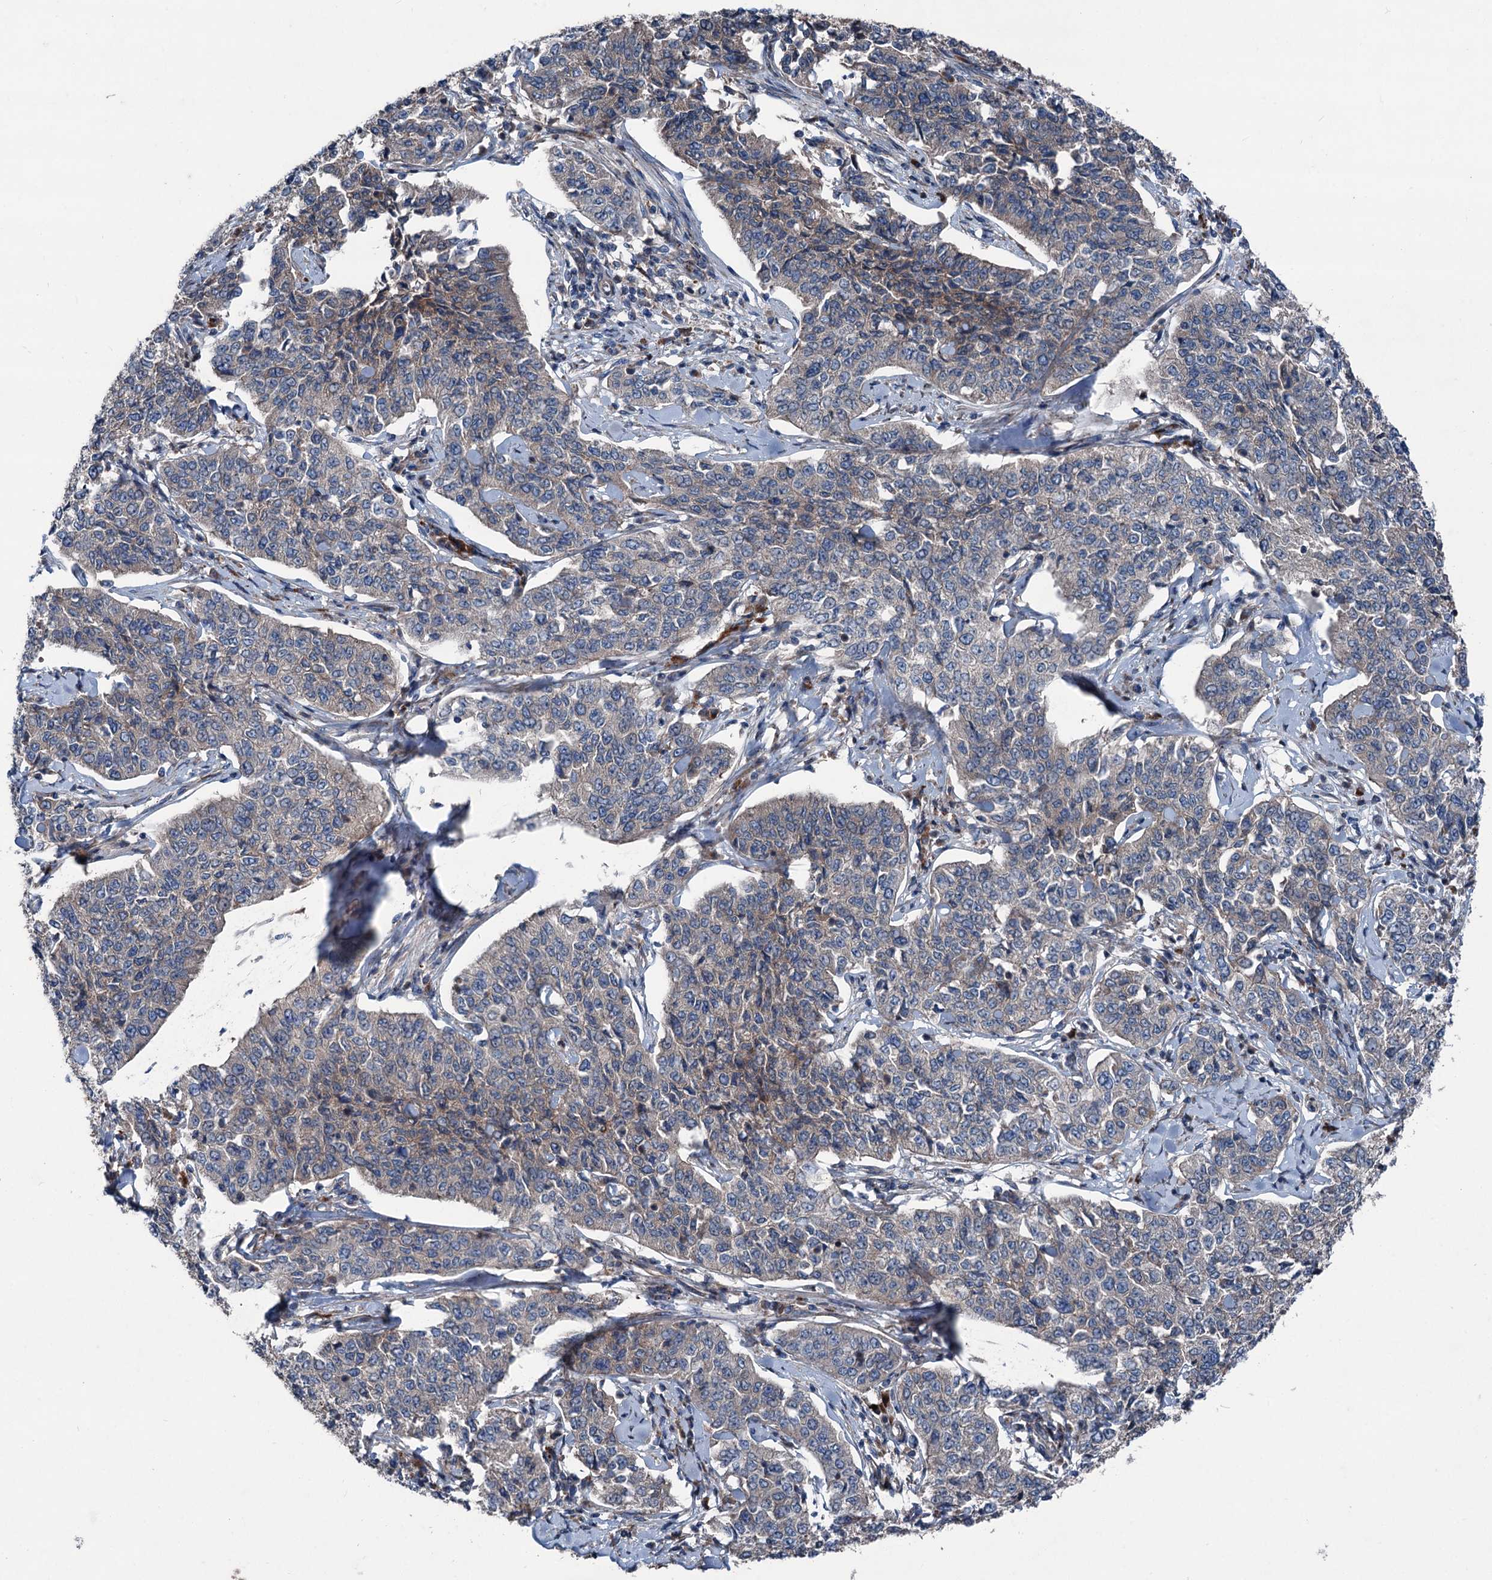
{"staining": {"intensity": "moderate", "quantity": "<25%", "location": "cytoplasmic/membranous"}, "tissue": "cervical cancer", "cell_type": "Tumor cells", "image_type": "cancer", "snomed": [{"axis": "morphology", "description": "Squamous cell carcinoma, NOS"}, {"axis": "topography", "description": "Cervix"}], "caption": "Cervical squamous cell carcinoma stained with immunohistochemistry (IHC) exhibits moderate cytoplasmic/membranous staining in approximately <25% of tumor cells. (DAB (3,3'-diaminobenzidine) IHC, brown staining for protein, blue staining for nuclei).", "gene": "RUFY1", "patient": {"sex": "female", "age": 35}}